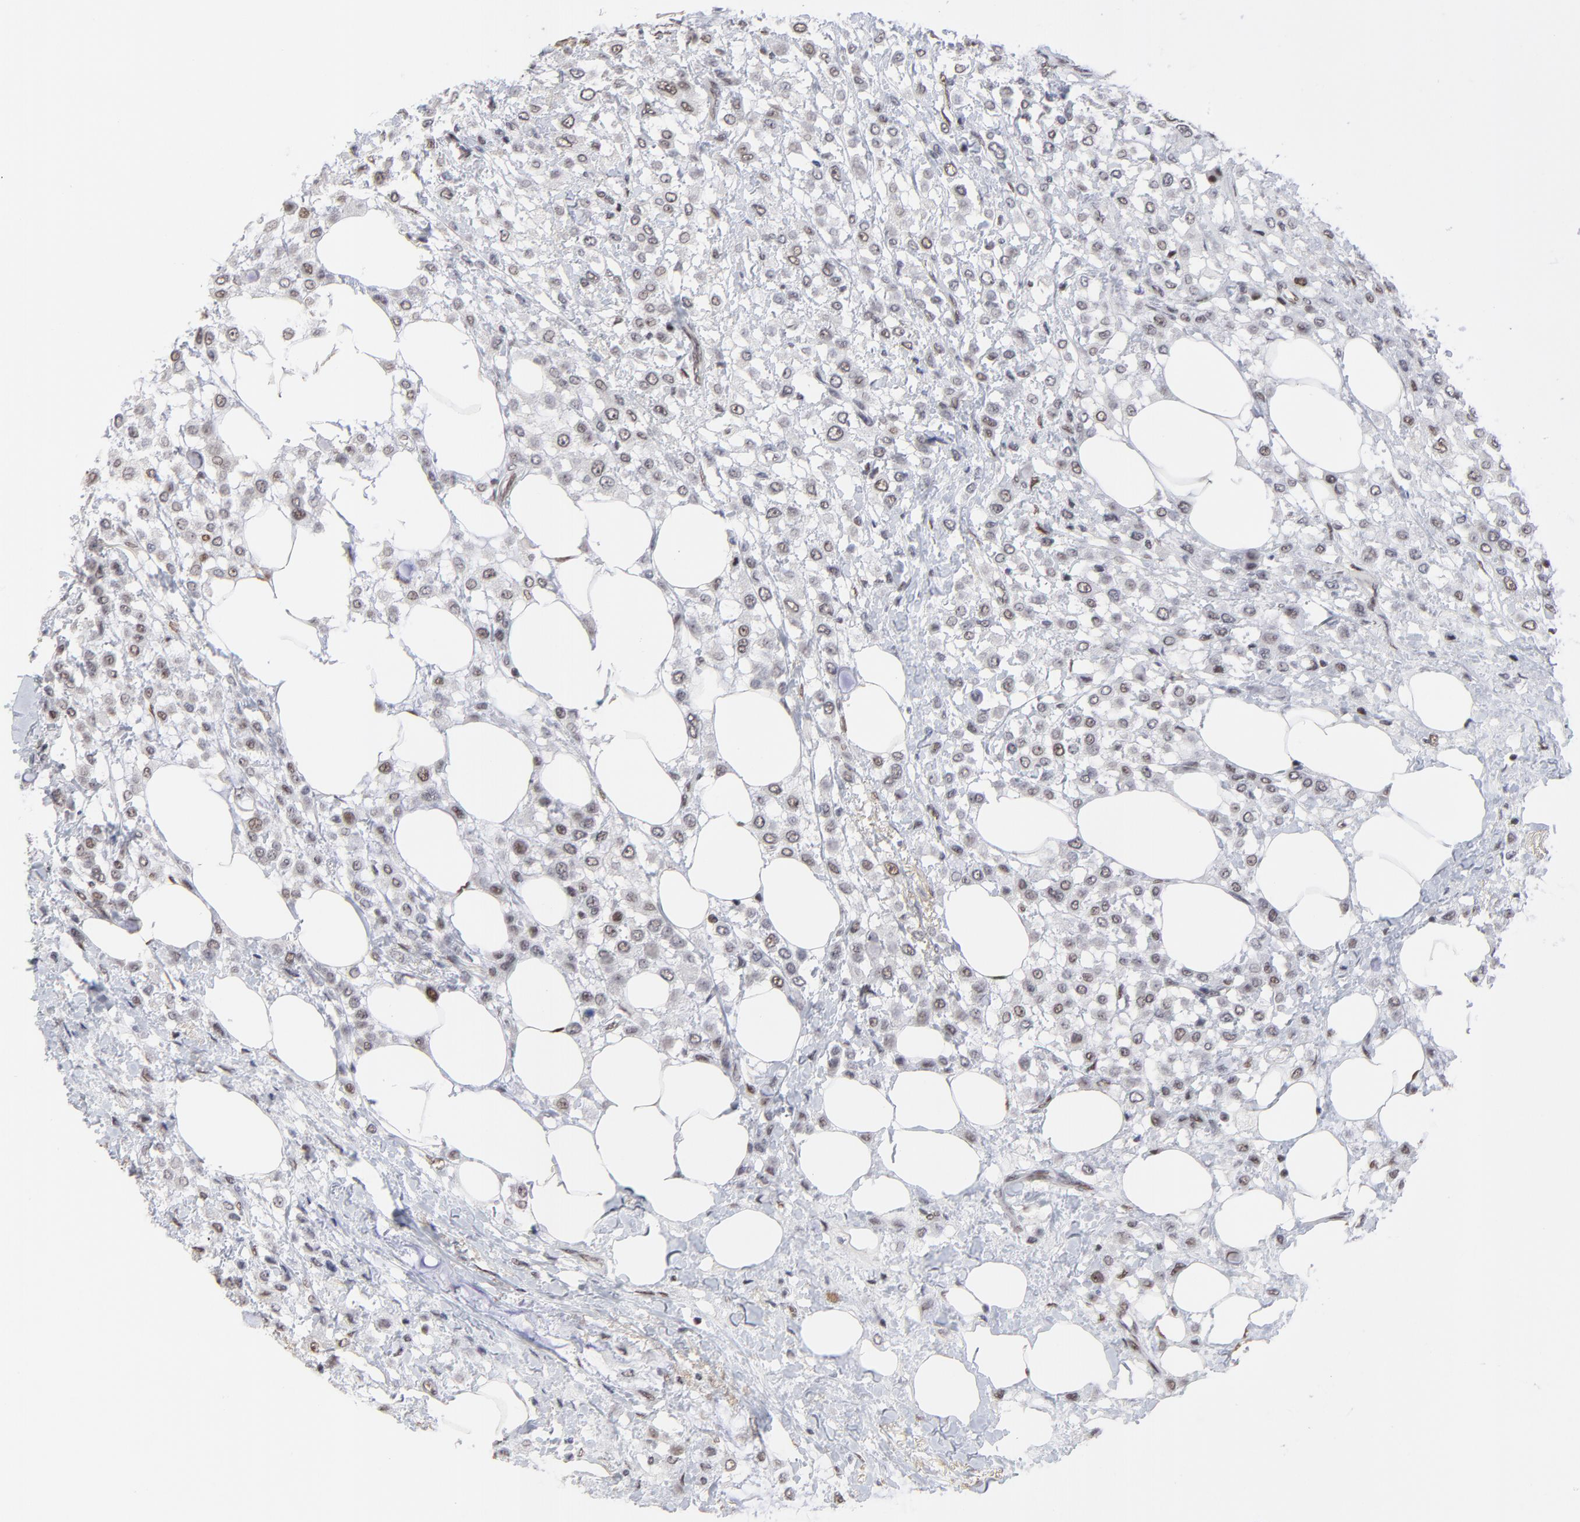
{"staining": {"intensity": "weak", "quantity": "<25%", "location": "nuclear"}, "tissue": "breast cancer", "cell_type": "Tumor cells", "image_type": "cancer", "snomed": [{"axis": "morphology", "description": "Lobular carcinoma"}, {"axis": "topography", "description": "Breast"}], "caption": "Immunohistochemistry of lobular carcinoma (breast) displays no expression in tumor cells. The staining was performed using DAB to visualize the protein expression in brown, while the nuclei were stained in blue with hematoxylin (Magnification: 20x).", "gene": "OGFOD1", "patient": {"sex": "female", "age": 85}}